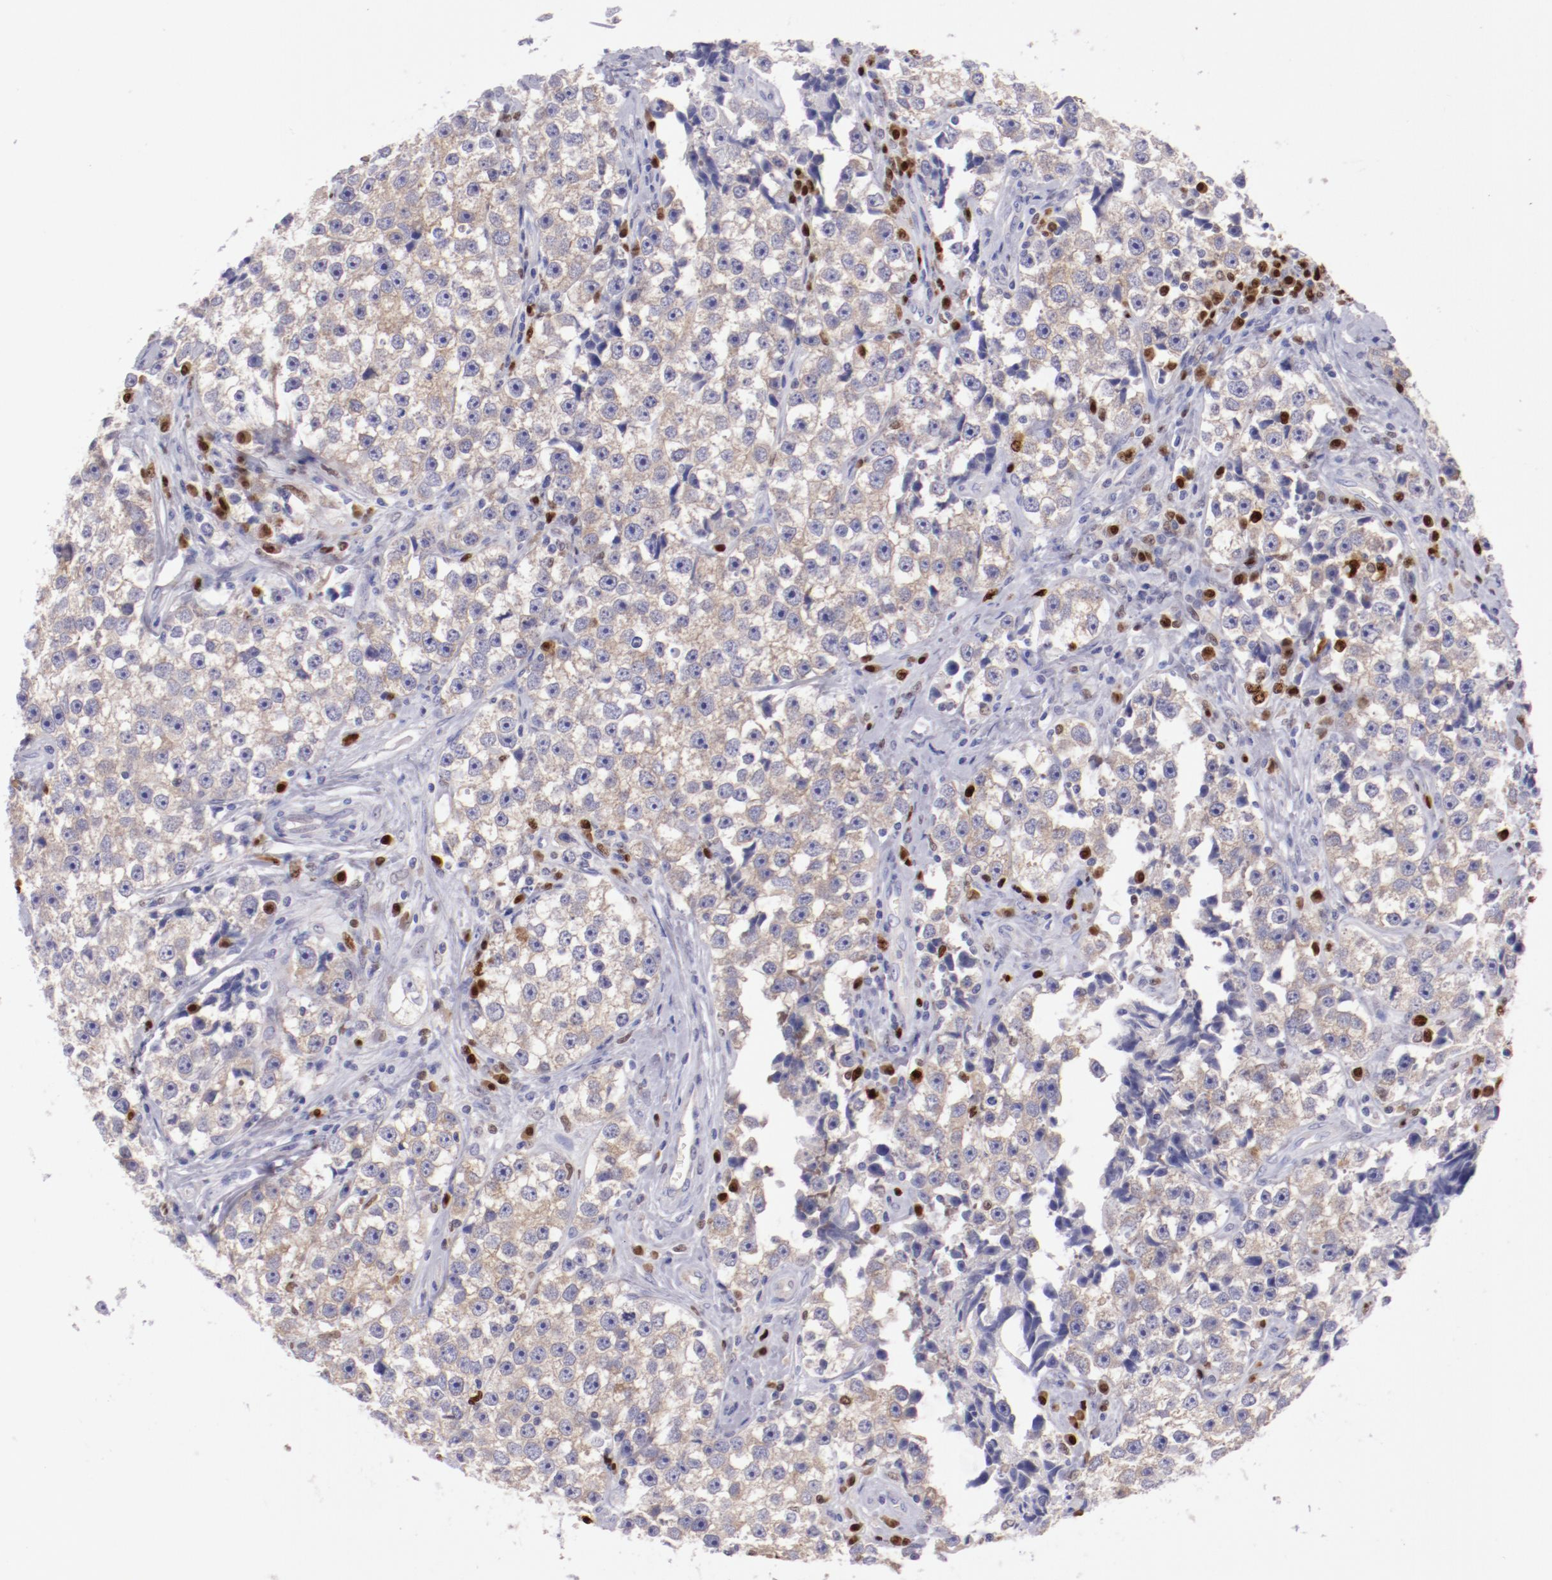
{"staining": {"intensity": "weak", "quantity": ">75%", "location": "cytoplasmic/membranous"}, "tissue": "testis cancer", "cell_type": "Tumor cells", "image_type": "cancer", "snomed": [{"axis": "morphology", "description": "Seminoma, NOS"}, {"axis": "topography", "description": "Testis"}], "caption": "This micrograph reveals IHC staining of human testis cancer, with low weak cytoplasmic/membranous staining in about >75% of tumor cells.", "gene": "IRF8", "patient": {"sex": "male", "age": 32}}